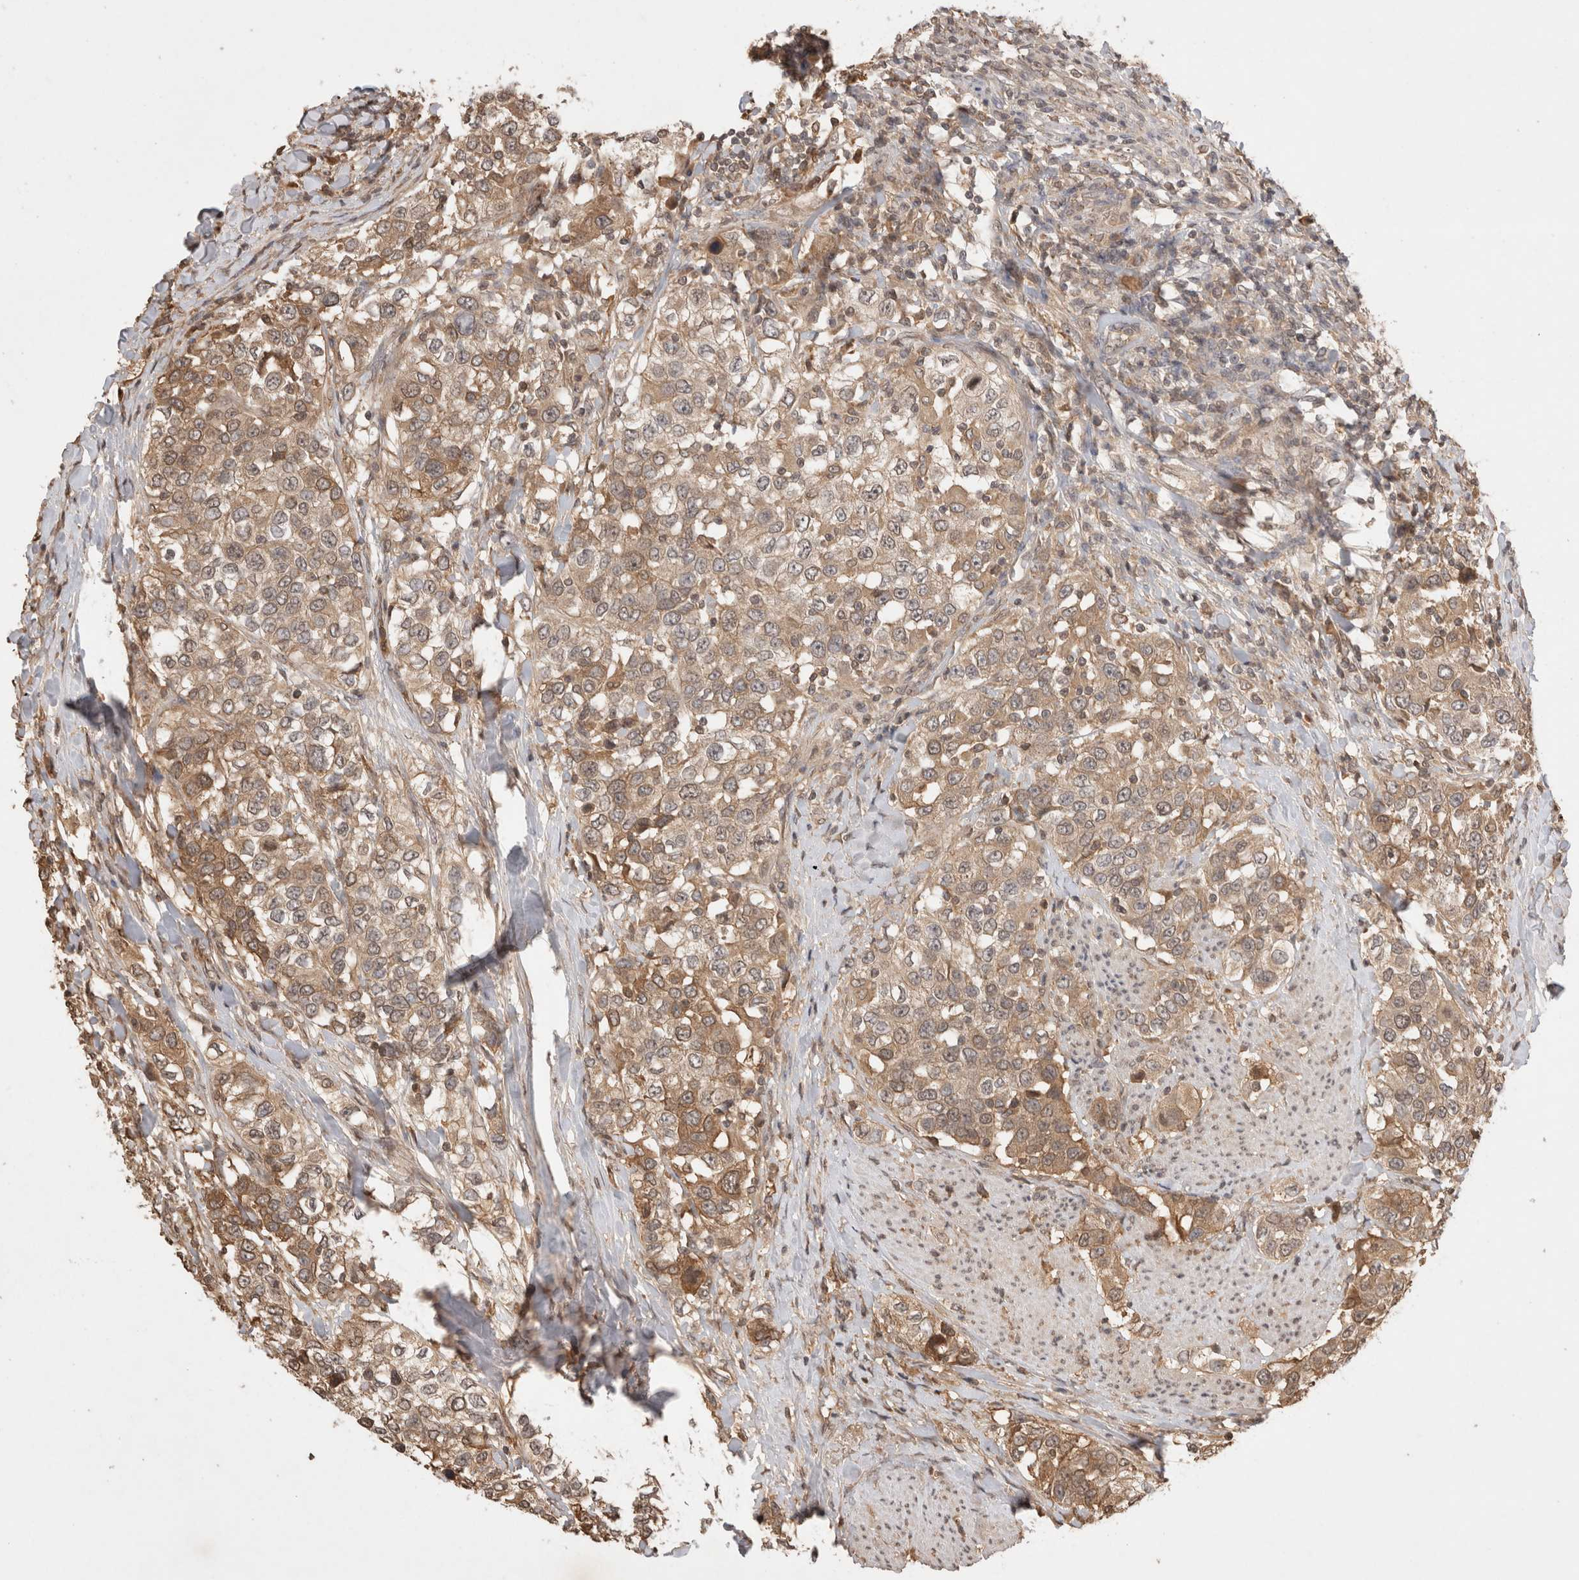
{"staining": {"intensity": "weak", "quantity": ">75%", "location": "cytoplasmic/membranous"}, "tissue": "urothelial cancer", "cell_type": "Tumor cells", "image_type": "cancer", "snomed": [{"axis": "morphology", "description": "Urothelial carcinoma, High grade"}, {"axis": "topography", "description": "Urinary bladder"}], "caption": "Weak cytoplasmic/membranous staining for a protein is identified in about >75% of tumor cells of urothelial cancer using IHC.", "gene": "PRMT3", "patient": {"sex": "female", "age": 80}}